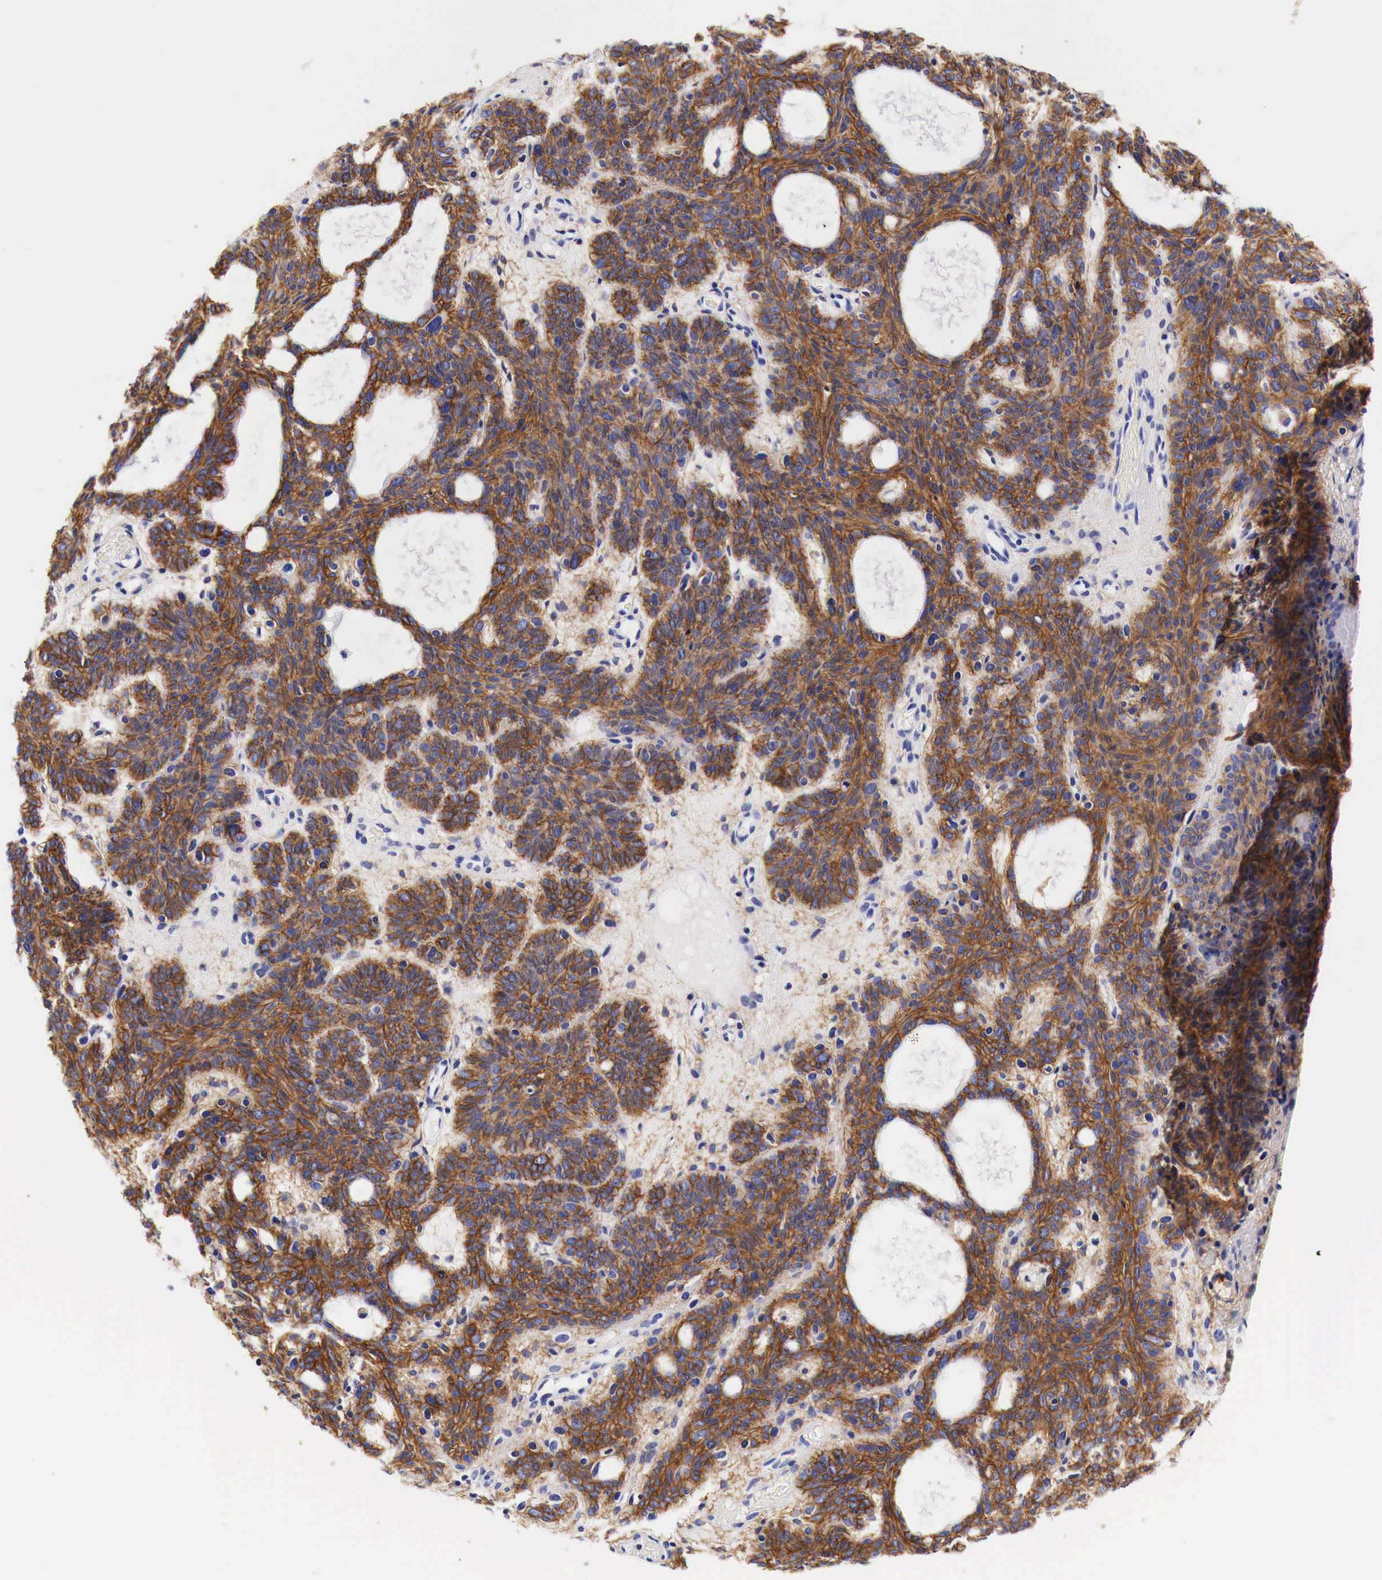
{"staining": {"intensity": "moderate", "quantity": ">75%", "location": "cytoplasmic/membranous"}, "tissue": "skin cancer", "cell_type": "Tumor cells", "image_type": "cancer", "snomed": [{"axis": "morphology", "description": "Basal cell carcinoma"}, {"axis": "topography", "description": "Skin"}], "caption": "Protein expression analysis of skin cancer (basal cell carcinoma) reveals moderate cytoplasmic/membranous expression in approximately >75% of tumor cells. (DAB IHC with brightfield microscopy, high magnification).", "gene": "EGFR", "patient": {"sex": "male", "age": 44}}